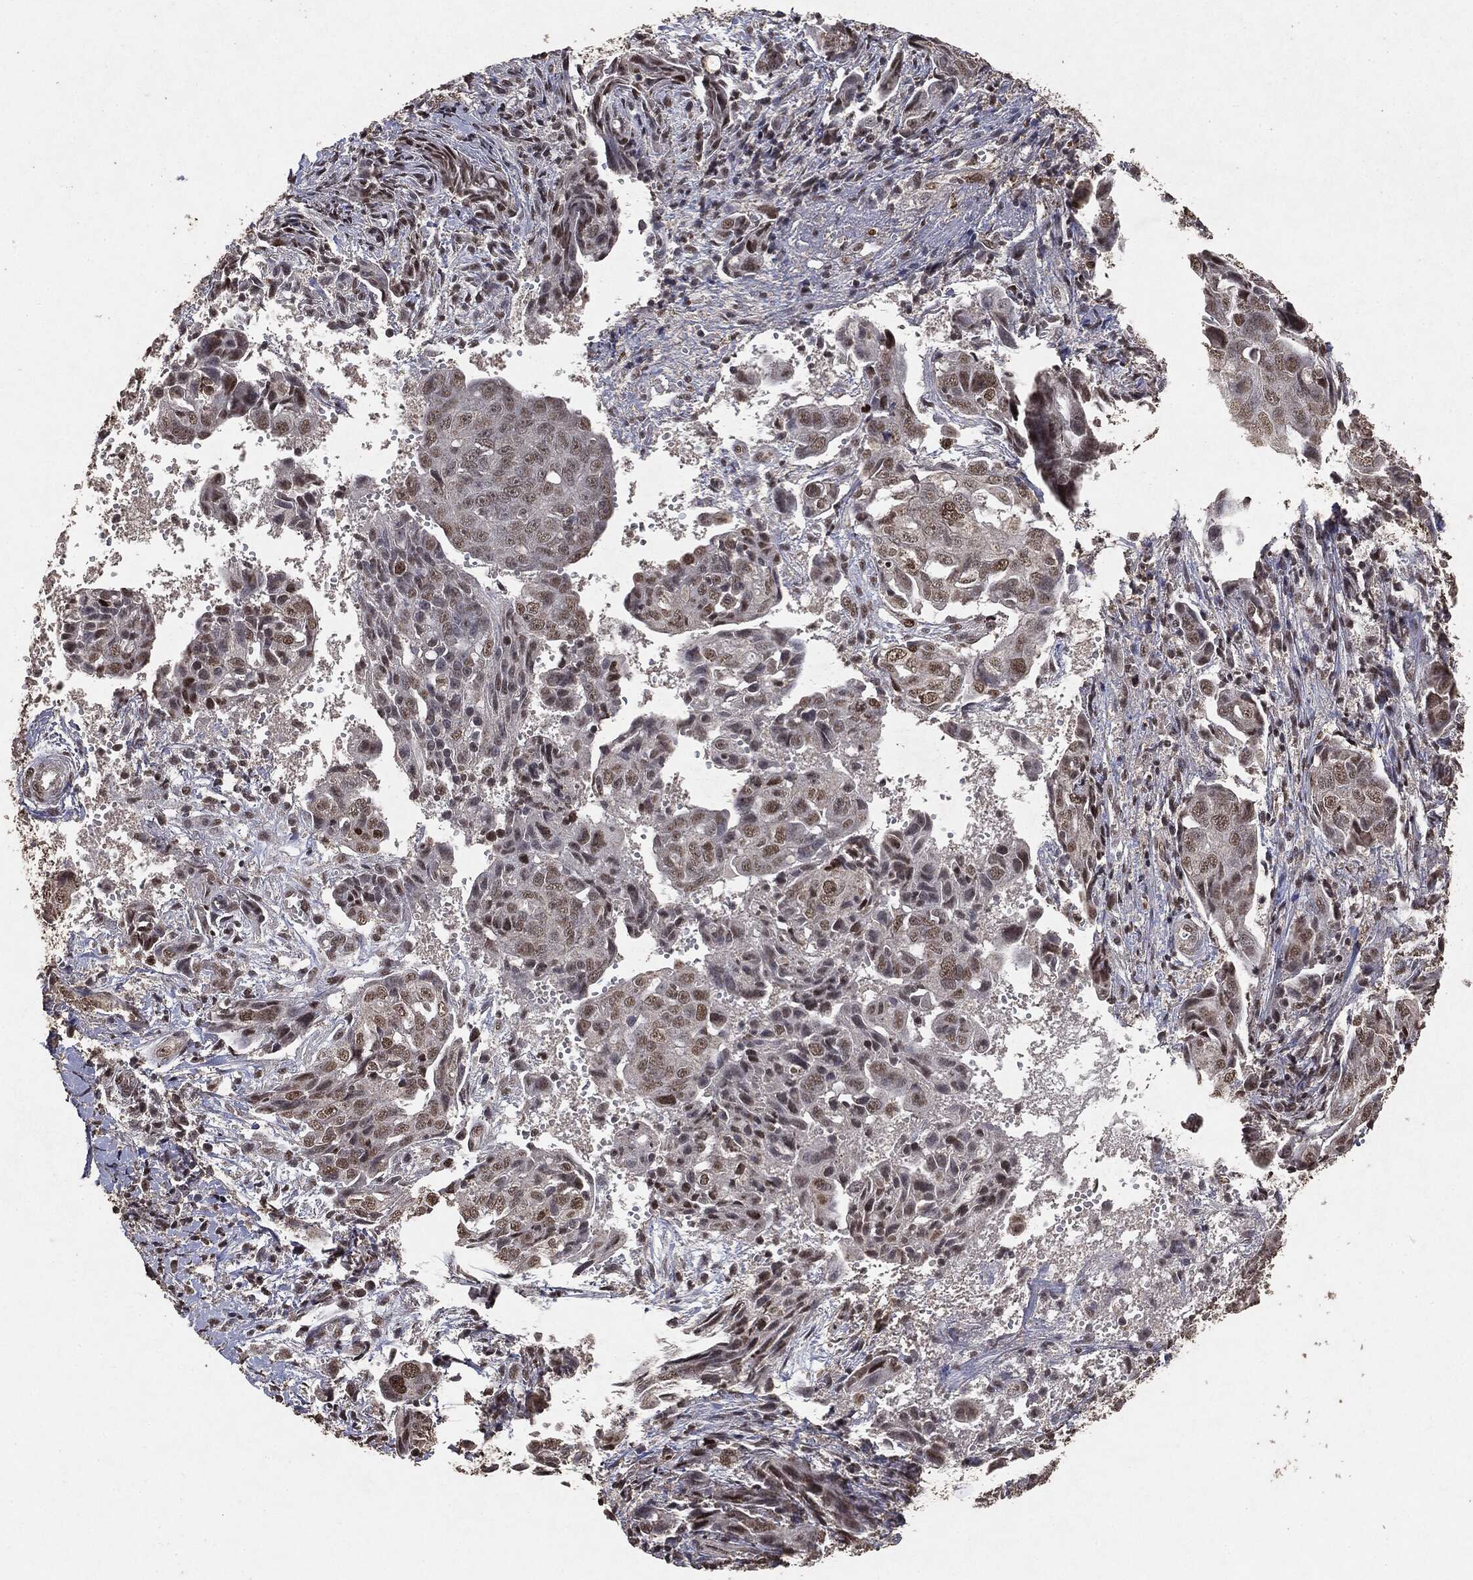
{"staining": {"intensity": "weak", "quantity": "25%-75%", "location": "nuclear"}, "tissue": "ovarian cancer", "cell_type": "Tumor cells", "image_type": "cancer", "snomed": [{"axis": "morphology", "description": "Carcinoma, endometroid"}, {"axis": "topography", "description": "Ovary"}], "caption": "Ovarian cancer stained for a protein displays weak nuclear positivity in tumor cells.", "gene": "RAD18", "patient": {"sex": "female", "age": 70}}